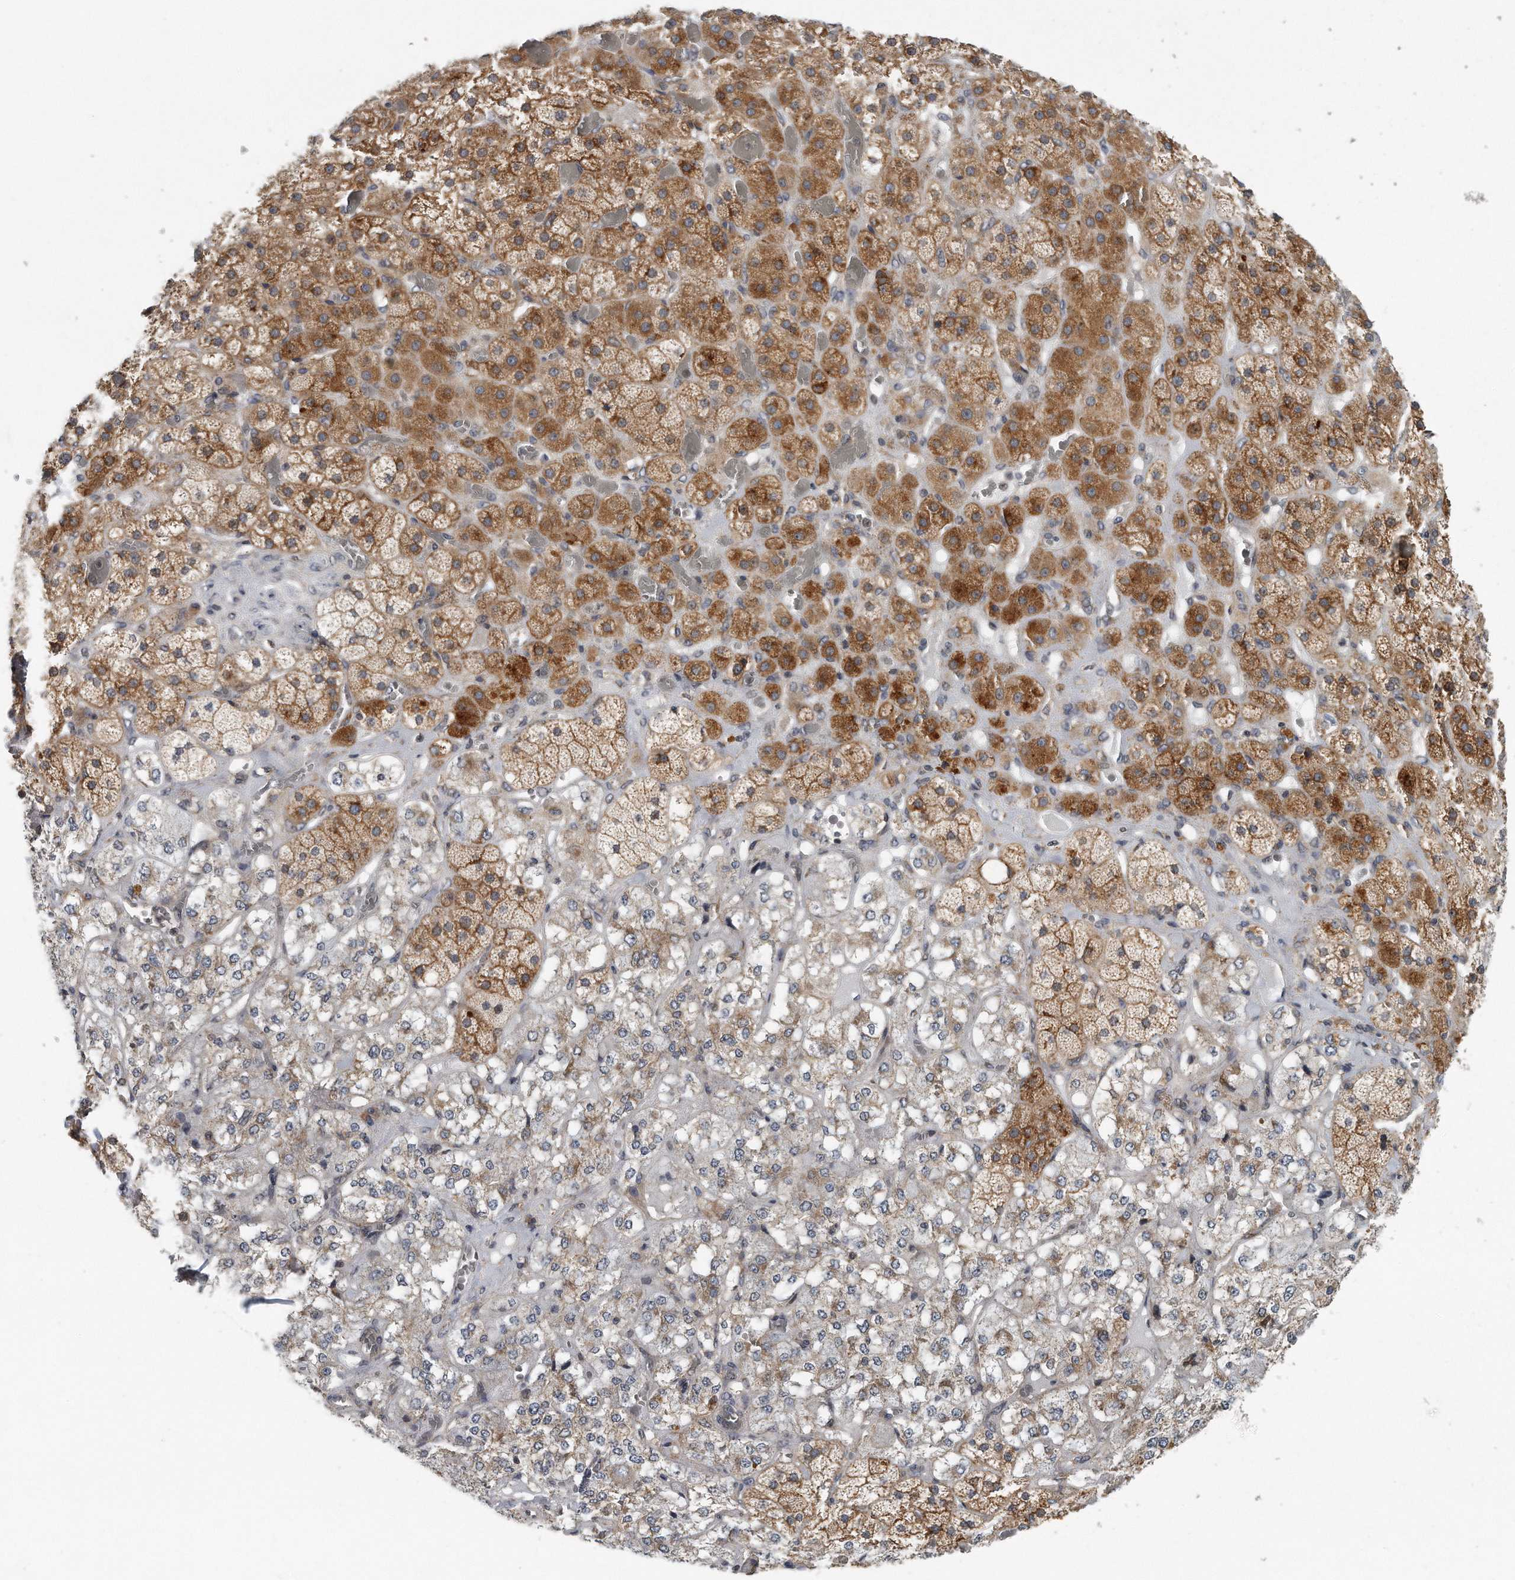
{"staining": {"intensity": "moderate", "quantity": ">75%", "location": "cytoplasmic/membranous"}, "tissue": "adrenal gland", "cell_type": "Glandular cells", "image_type": "normal", "snomed": [{"axis": "morphology", "description": "Normal tissue, NOS"}, {"axis": "topography", "description": "Adrenal gland"}], "caption": "IHC image of unremarkable adrenal gland stained for a protein (brown), which shows medium levels of moderate cytoplasmic/membranous expression in approximately >75% of glandular cells.", "gene": "VLDLR", "patient": {"sex": "male", "age": 57}}